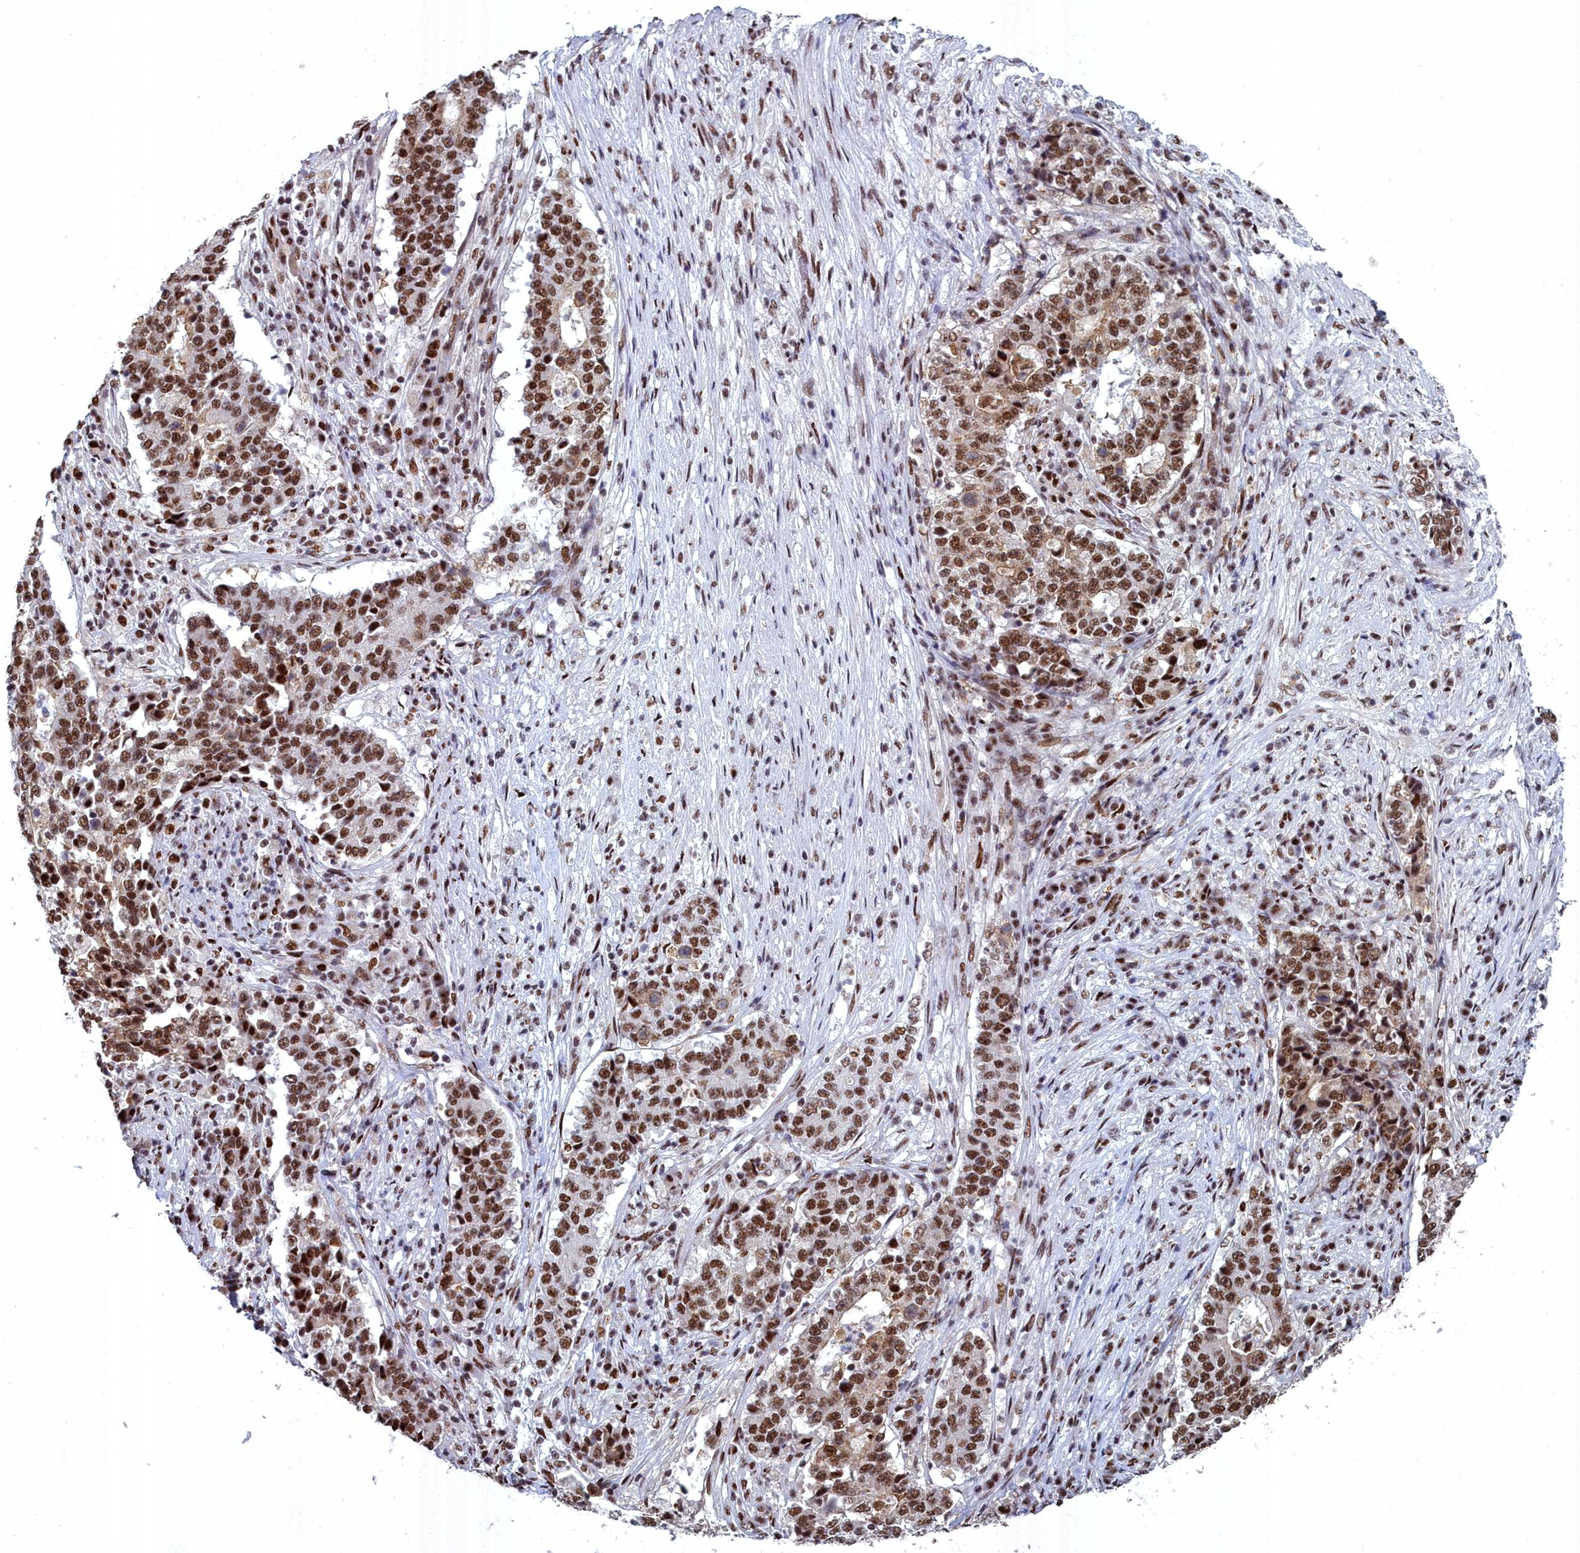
{"staining": {"intensity": "strong", "quantity": ">75%", "location": "nuclear"}, "tissue": "stomach cancer", "cell_type": "Tumor cells", "image_type": "cancer", "snomed": [{"axis": "morphology", "description": "Adenocarcinoma, NOS"}, {"axis": "topography", "description": "Stomach"}], "caption": "This is a micrograph of immunohistochemistry staining of stomach cancer (adenocarcinoma), which shows strong staining in the nuclear of tumor cells.", "gene": "SF3B3", "patient": {"sex": "male", "age": 59}}